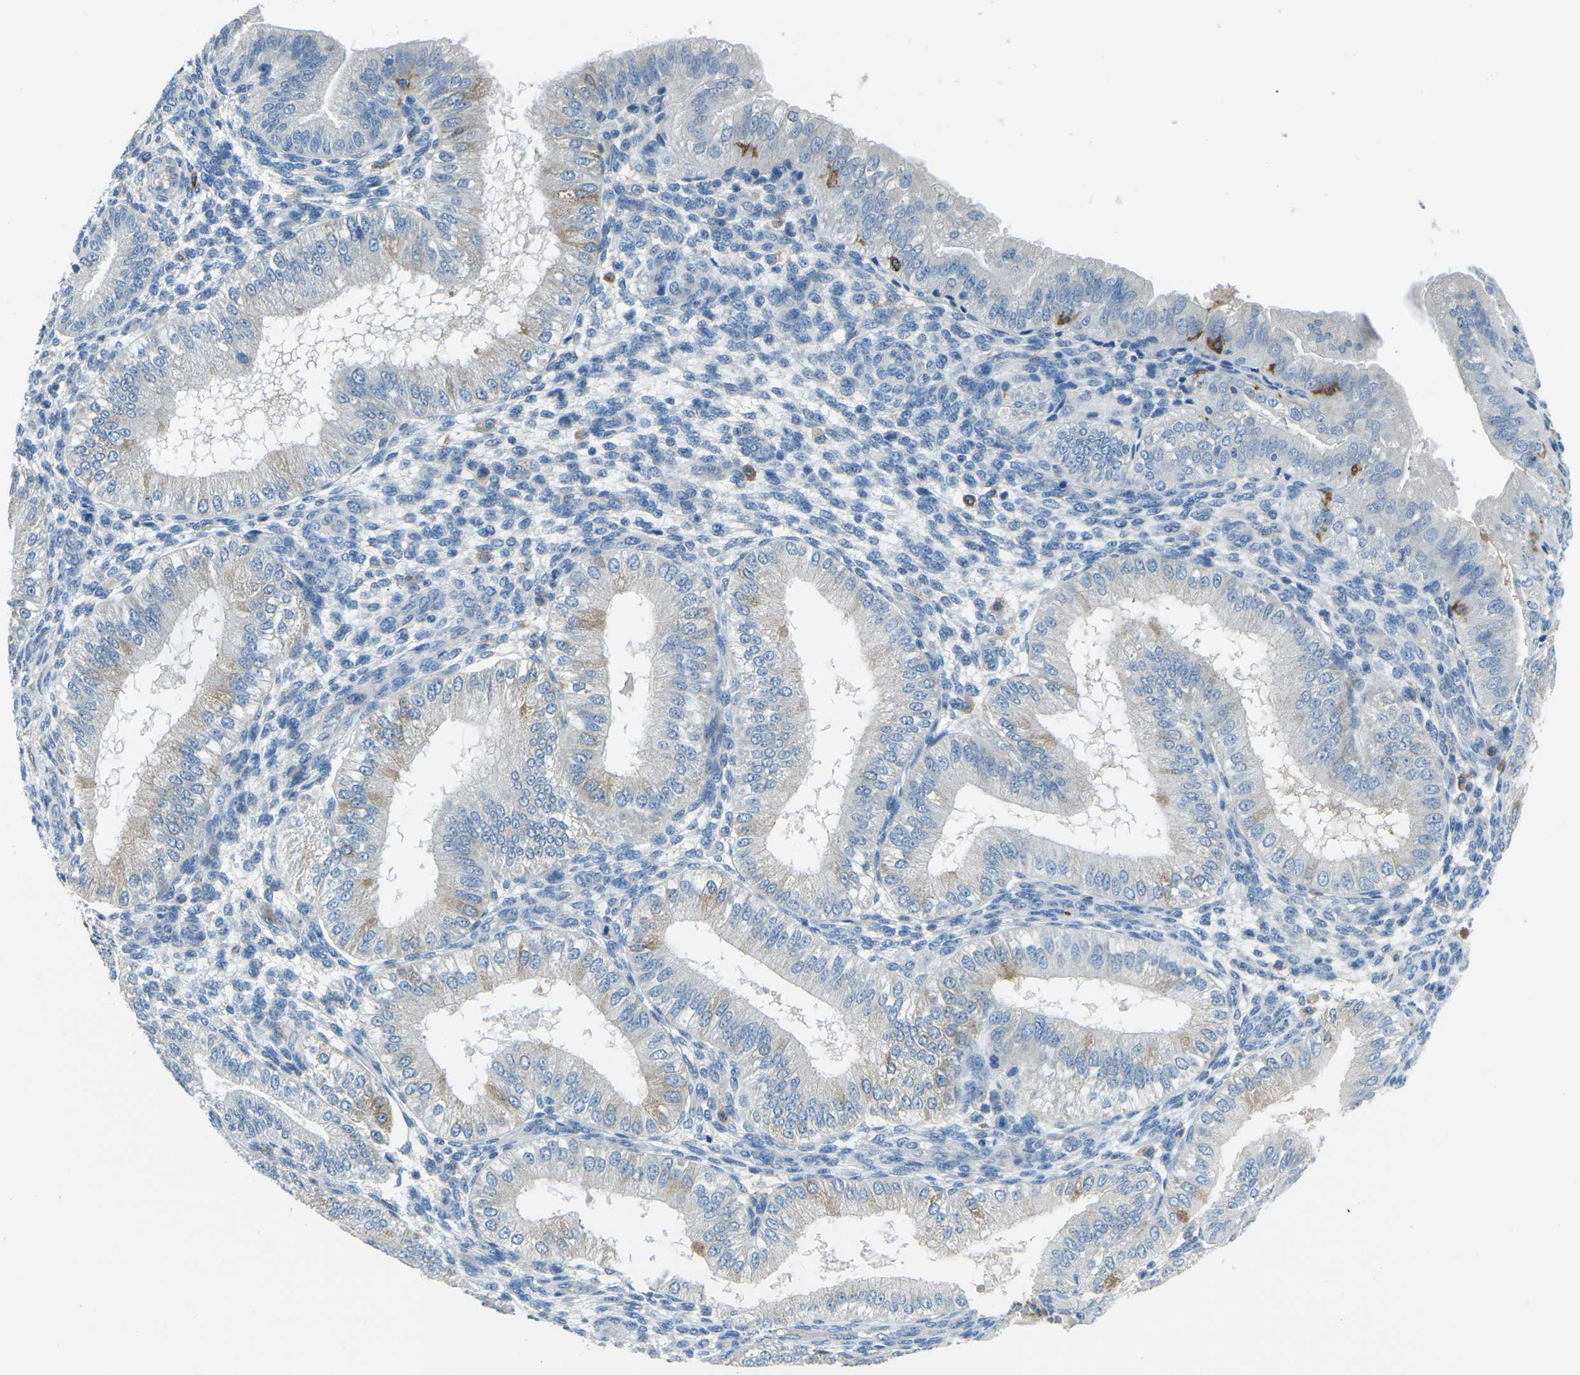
{"staining": {"intensity": "negative", "quantity": "none", "location": "none"}, "tissue": "endometrium", "cell_type": "Cells in endometrial stroma", "image_type": "normal", "snomed": [{"axis": "morphology", "description": "Normal tissue, NOS"}, {"axis": "topography", "description": "Endometrium"}], "caption": "Endometrium stained for a protein using immunohistochemistry (IHC) shows no staining cells in endometrial stroma.", "gene": "CD1D", "patient": {"sex": "female", "age": 39}}